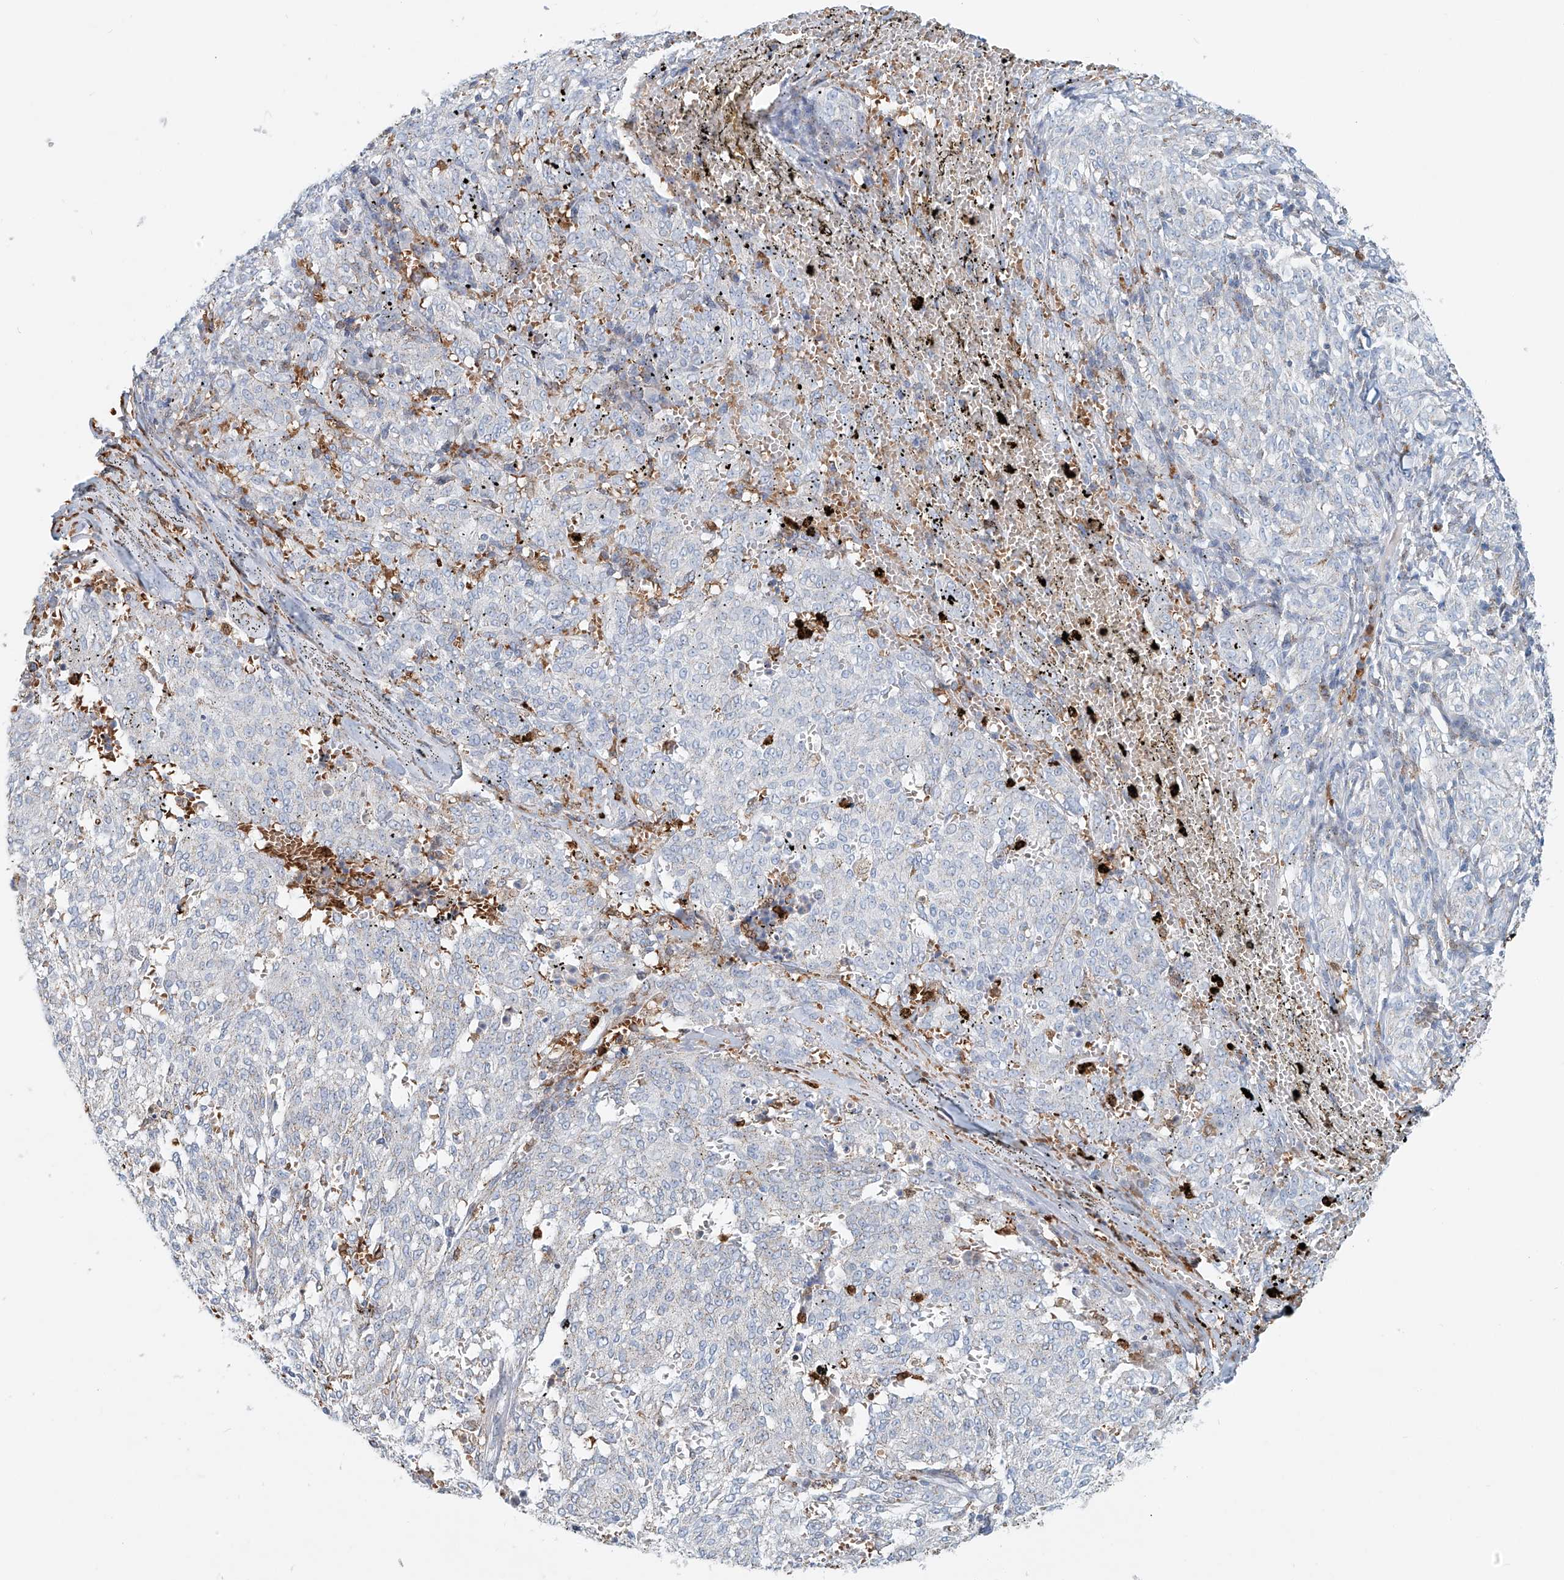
{"staining": {"intensity": "weak", "quantity": "25%-75%", "location": "cytoplasmic/membranous"}, "tissue": "melanoma", "cell_type": "Tumor cells", "image_type": "cancer", "snomed": [{"axis": "morphology", "description": "Malignant melanoma, NOS"}, {"axis": "topography", "description": "Skin"}], "caption": "Immunohistochemistry (IHC) (DAB) staining of human malignant melanoma demonstrates weak cytoplasmic/membranous protein positivity in approximately 25%-75% of tumor cells. (Brightfield microscopy of DAB IHC at high magnification).", "gene": "PTPRA", "patient": {"sex": "female", "age": 72}}